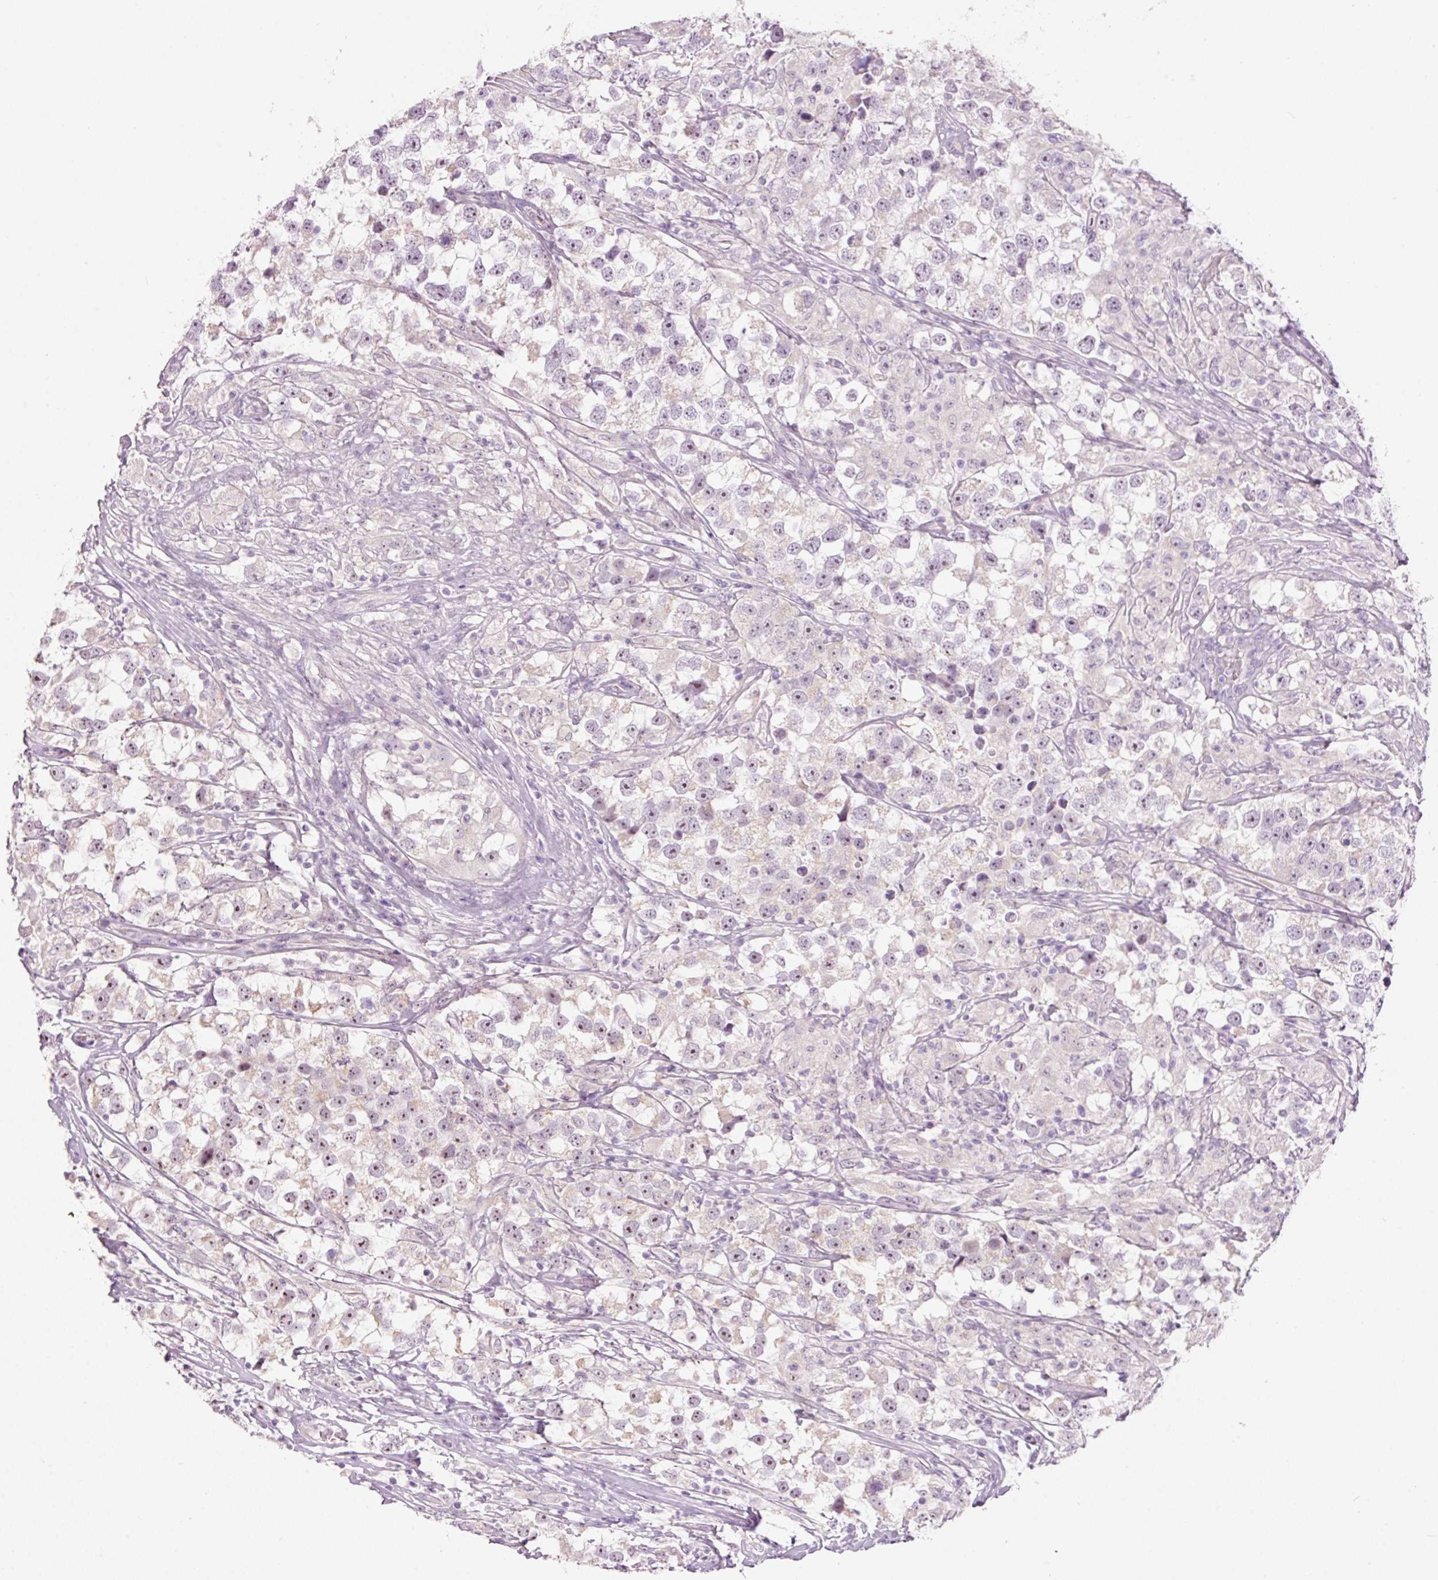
{"staining": {"intensity": "moderate", "quantity": "25%-75%", "location": "nuclear"}, "tissue": "testis cancer", "cell_type": "Tumor cells", "image_type": "cancer", "snomed": [{"axis": "morphology", "description": "Seminoma, NOS"}, {"axis": "topography", "description": "Testis"}], "caption": "The histopathology image demonstrates a brown stain indicating the presence of a protein in the nuclear of tumor cells in testis seminoma.", "gene": "GCG", "patient": {"sex": "male", "age": 46}}